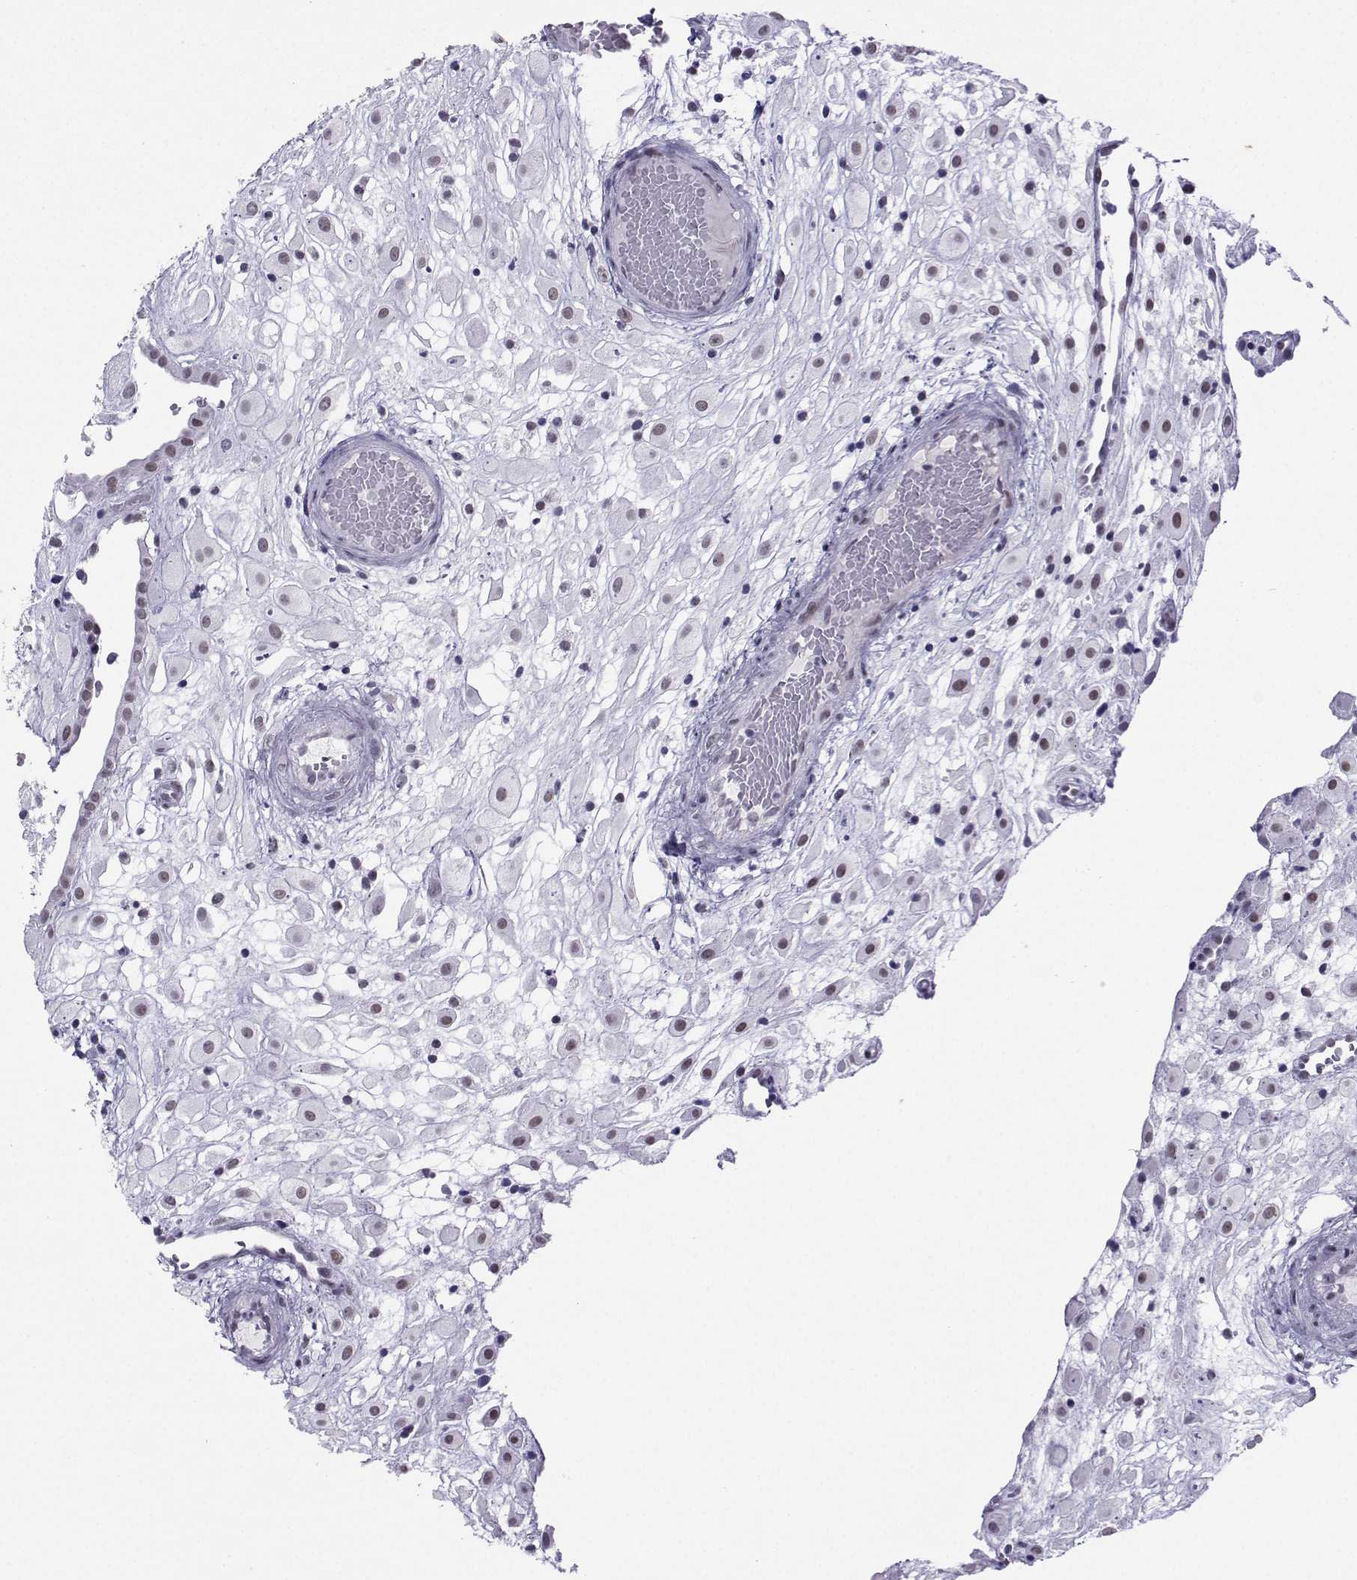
{"staining": {"intensity": "weak", "quantity": "<25%", "location": "nuclear"}, "tissue": "placenta", "cell_type": "Decidual cells", "image_type": "normal", "snomed": [{"axis": "morphology", "description": "Normal tissue, NOS"}, {"axis": "topography", "description": "Placenta"}], "caption": "High power microscopy photomicrograph of an immunohistochemistry (IHC) photomicrograph of unremarkable placenta, revealing no significant expression in decidual cells. (Stains: DAB (3,3'-diaminobenzidine) immunohistochemistry (IHC) with hematoxylin counter stain, Microscopy: brightfield microscopy at high magnification).", "gene": "LORICRIN", "patient": {"sex": "female", "age": 24}}